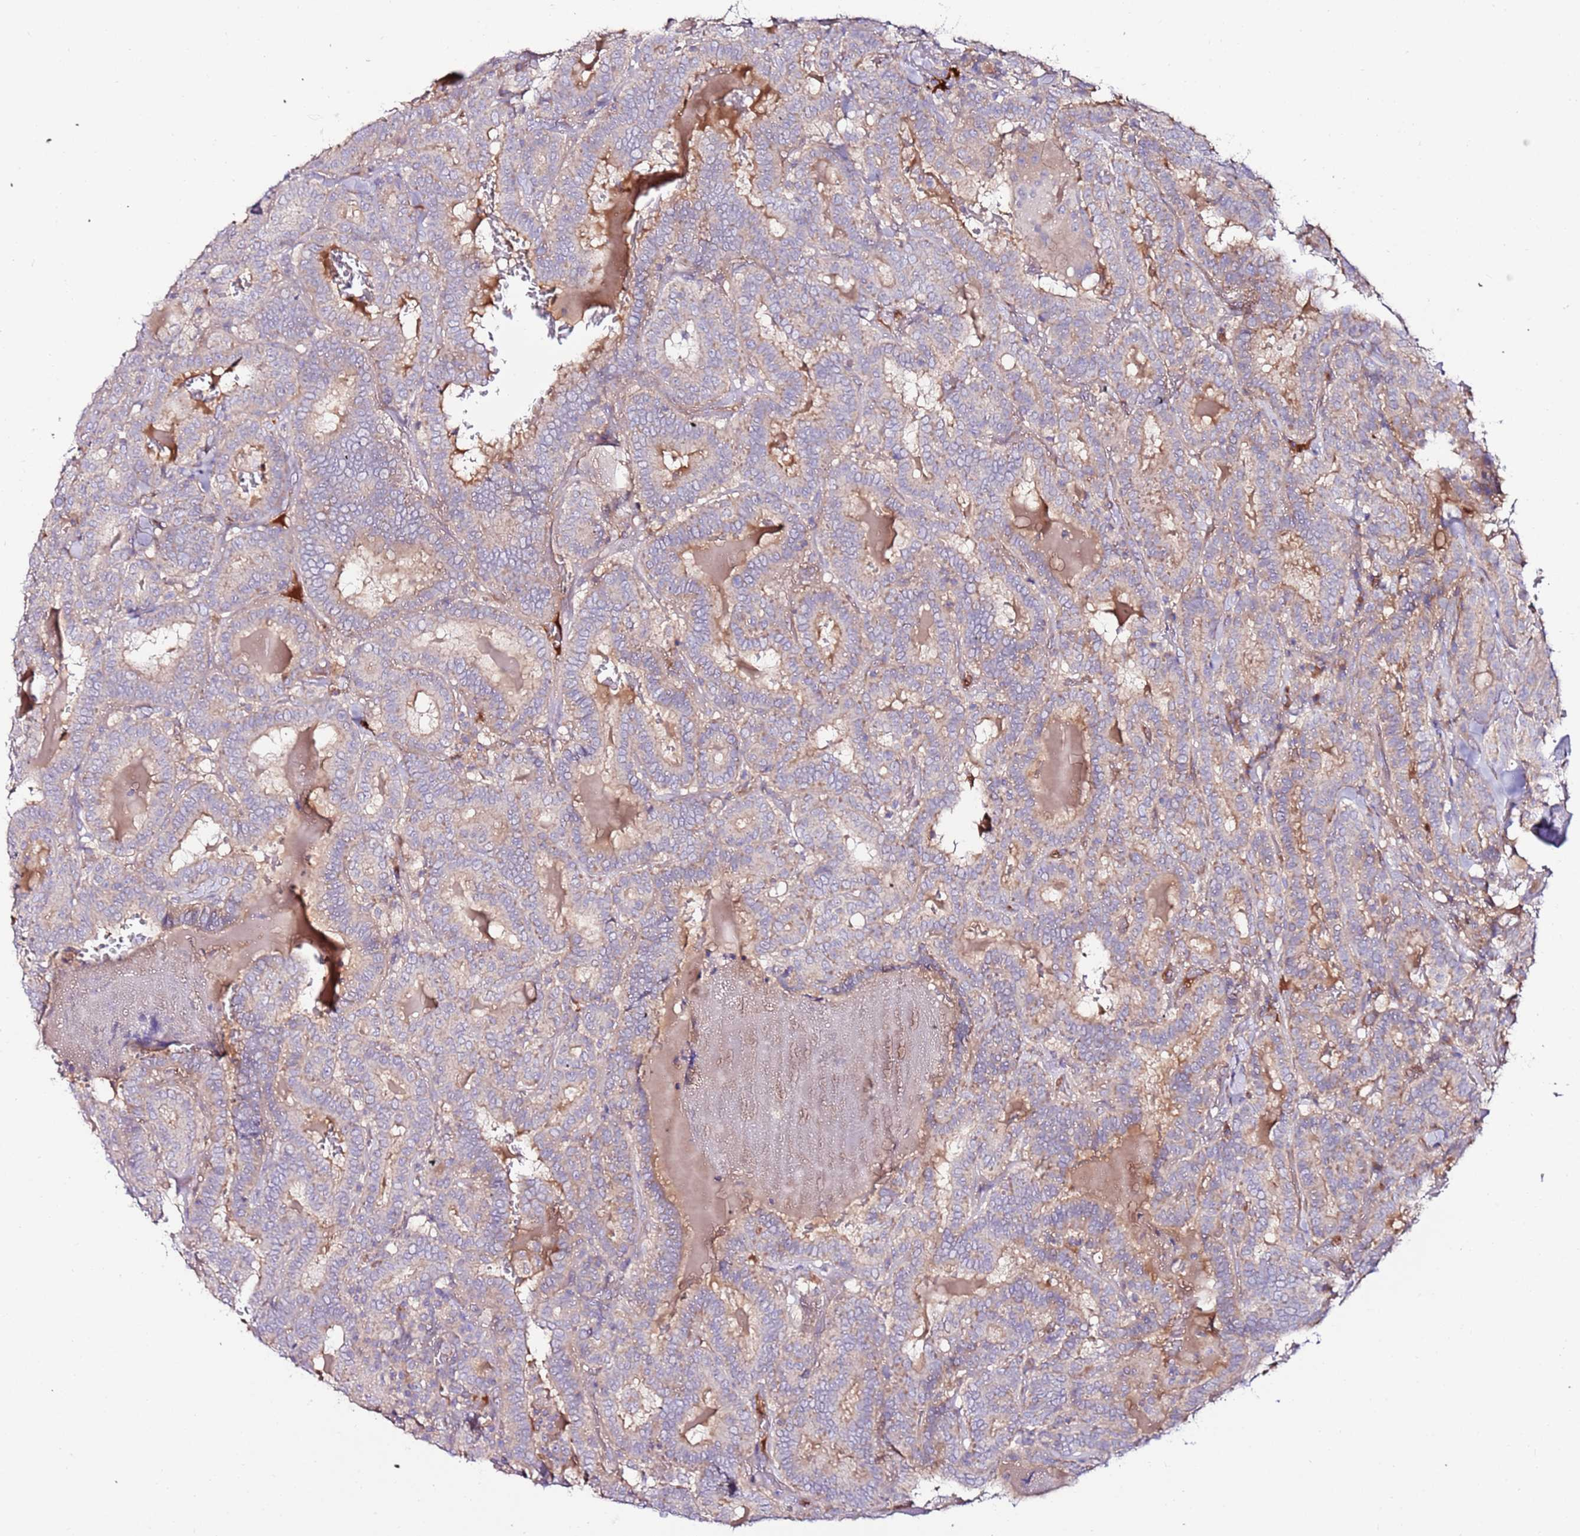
{"staining": {"intensity": "weak", "quantity": "25%-75%", "location": "cytoplasmic/membranous"}, "tissue": "thyroid cancer", "cell_type": "Tumor cells", "image_type": "cancer", "snomed": [{"axis": "morphology", "description": "Papillary adenocarcinoma, NOS"}, {"axis": "topography", "description": "Thyroid gland"}], "caption": "Thyroid papillary adenocarcinoma was stained to show a protein in brown. There is low levels of weak cytoplasmic/membranous positivity in about 25%-75% of tumor cells.", "gene": "FLVCR1", "patient": {"sex": "female", "age": 72}}